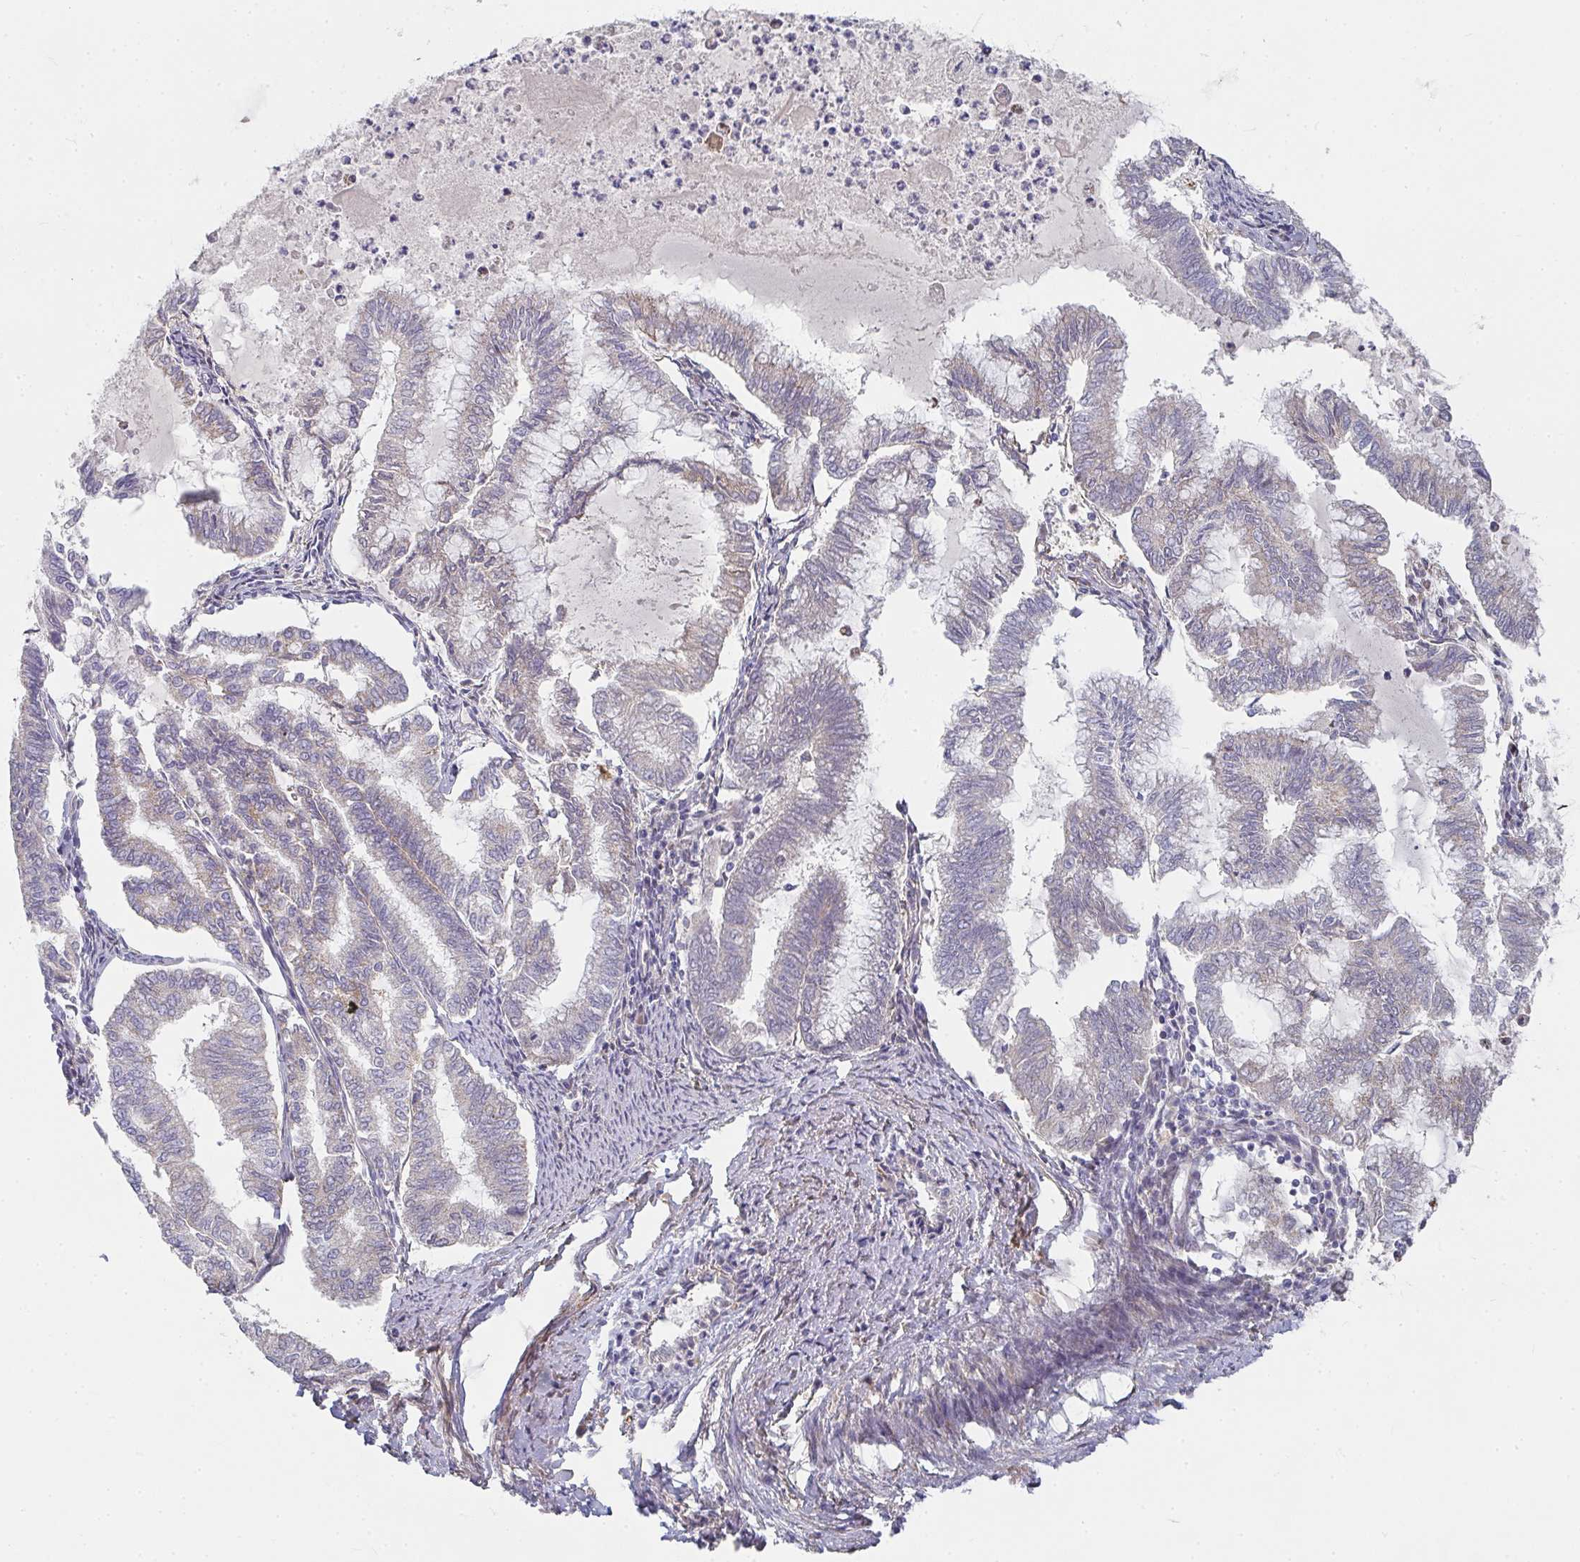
{"staining": {"intensity": "weak", "quantity": "25%-75%", "location": "cytoplasmic/membranous"}, "tissue": "endometrial cancer", "cell_type": "Tumor cells", "image_type": "cancer", "snomed": [{"axis": "morphology", "description": "Adenocarcinoma, NOS"}, {"axis": "topography", "description": "Endometrium"}], "caption": "Endometrial cancer stained with a brown dye demonstrates weak cytoplasmic/membranous positive expression in approximately 25%-75% of tumor cells.", "gene": "RHEBL1", "patient": {"sex": "female", "age": 79}}